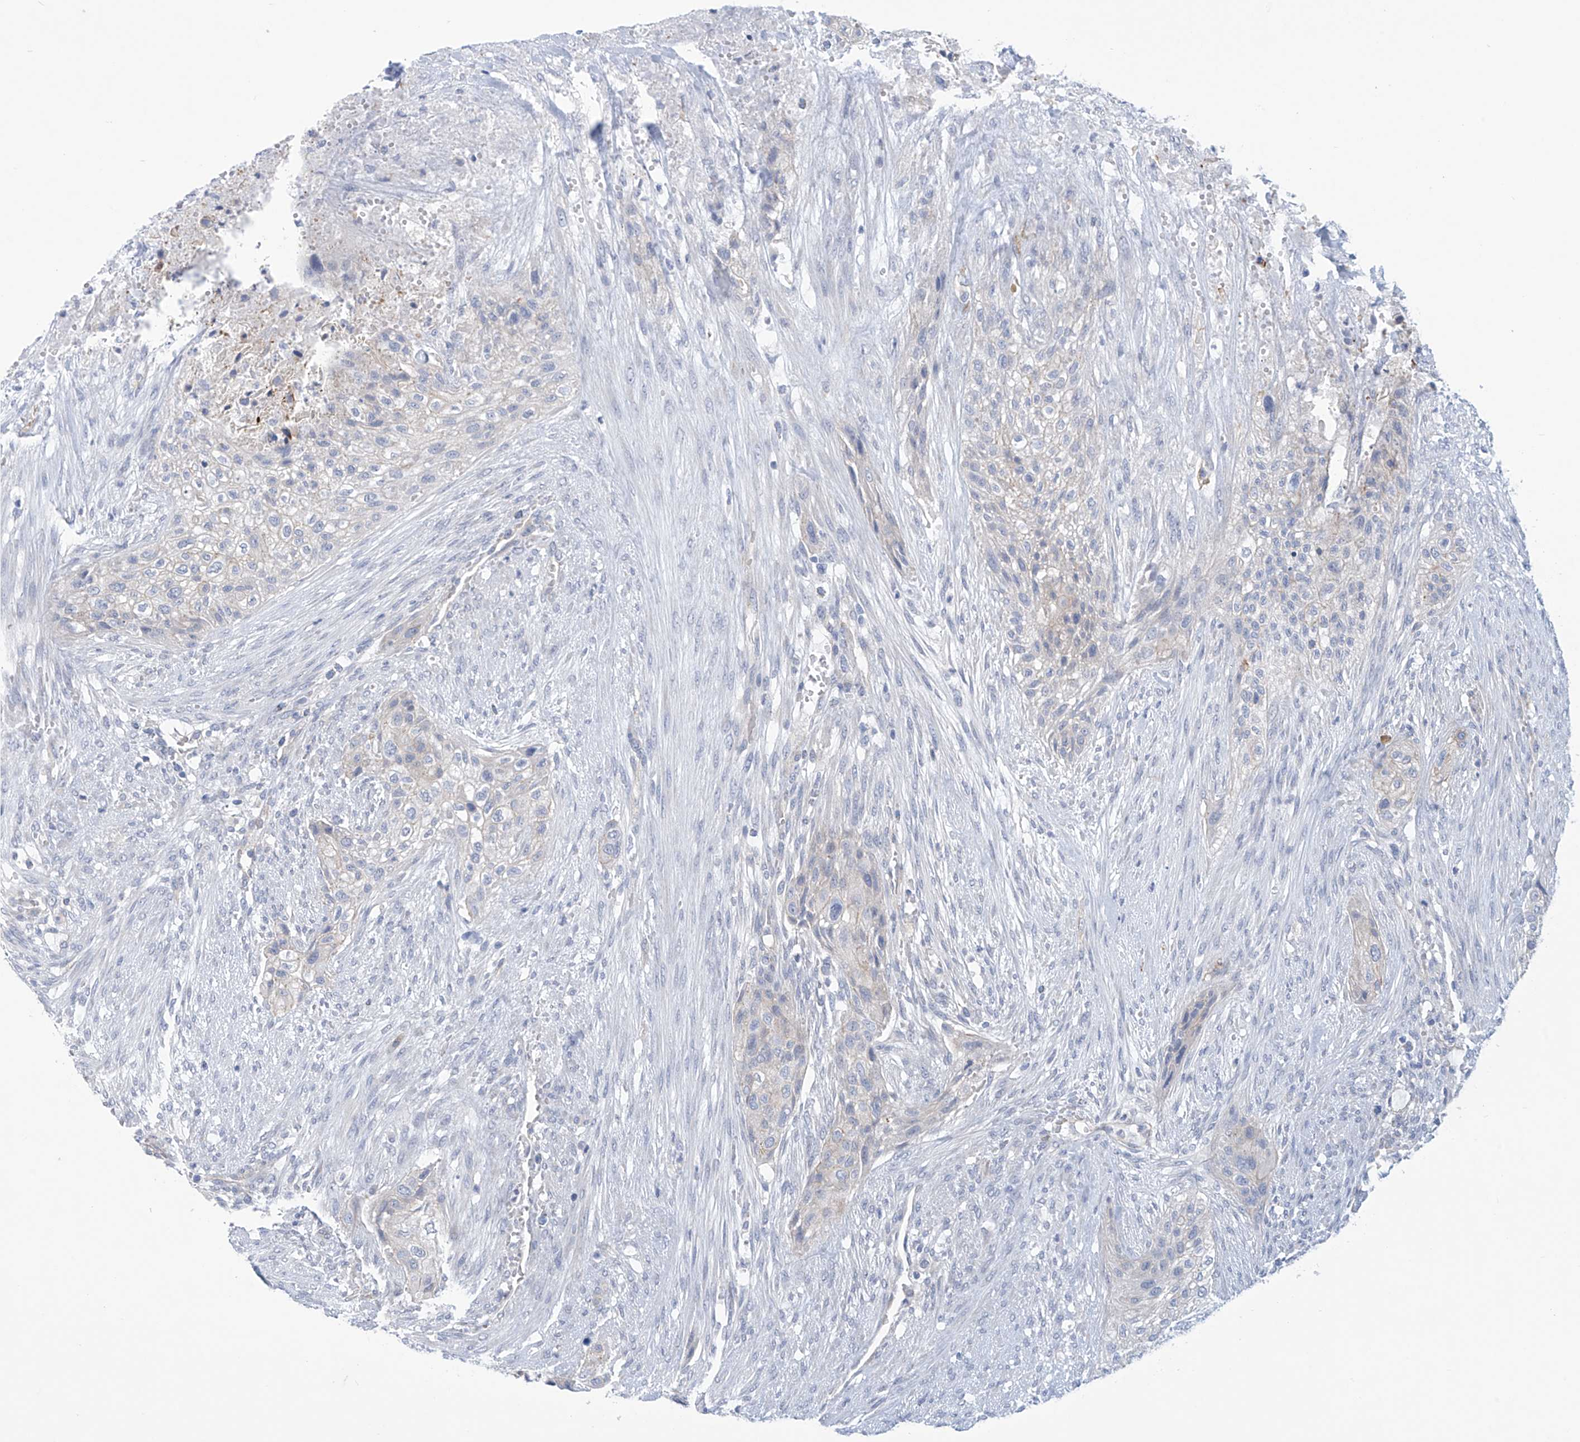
{"staining": {"intensity": "negative", "quantity": "none", "location": "none"}, "tissue": "urothelial cancer", "cell_type": "Tumor cells", "image_type": "cancer", "snomed": [{"axis": "morphology", "description": "Urothelial carcinoma, High grade"}, {"axis": "topography", "description": "Urinary bladder"}], "caption": "This image is of urothelial carcinoma (high-grade) stained with immunohistochemistry (IHC) to label a protein in brown with the nuclei are counter-stained blue. There is no staining in tumor cells. Nuclei are stained in blue.", "gene": "ABHD13", "patient": {"sex": "male", "age": 35}}